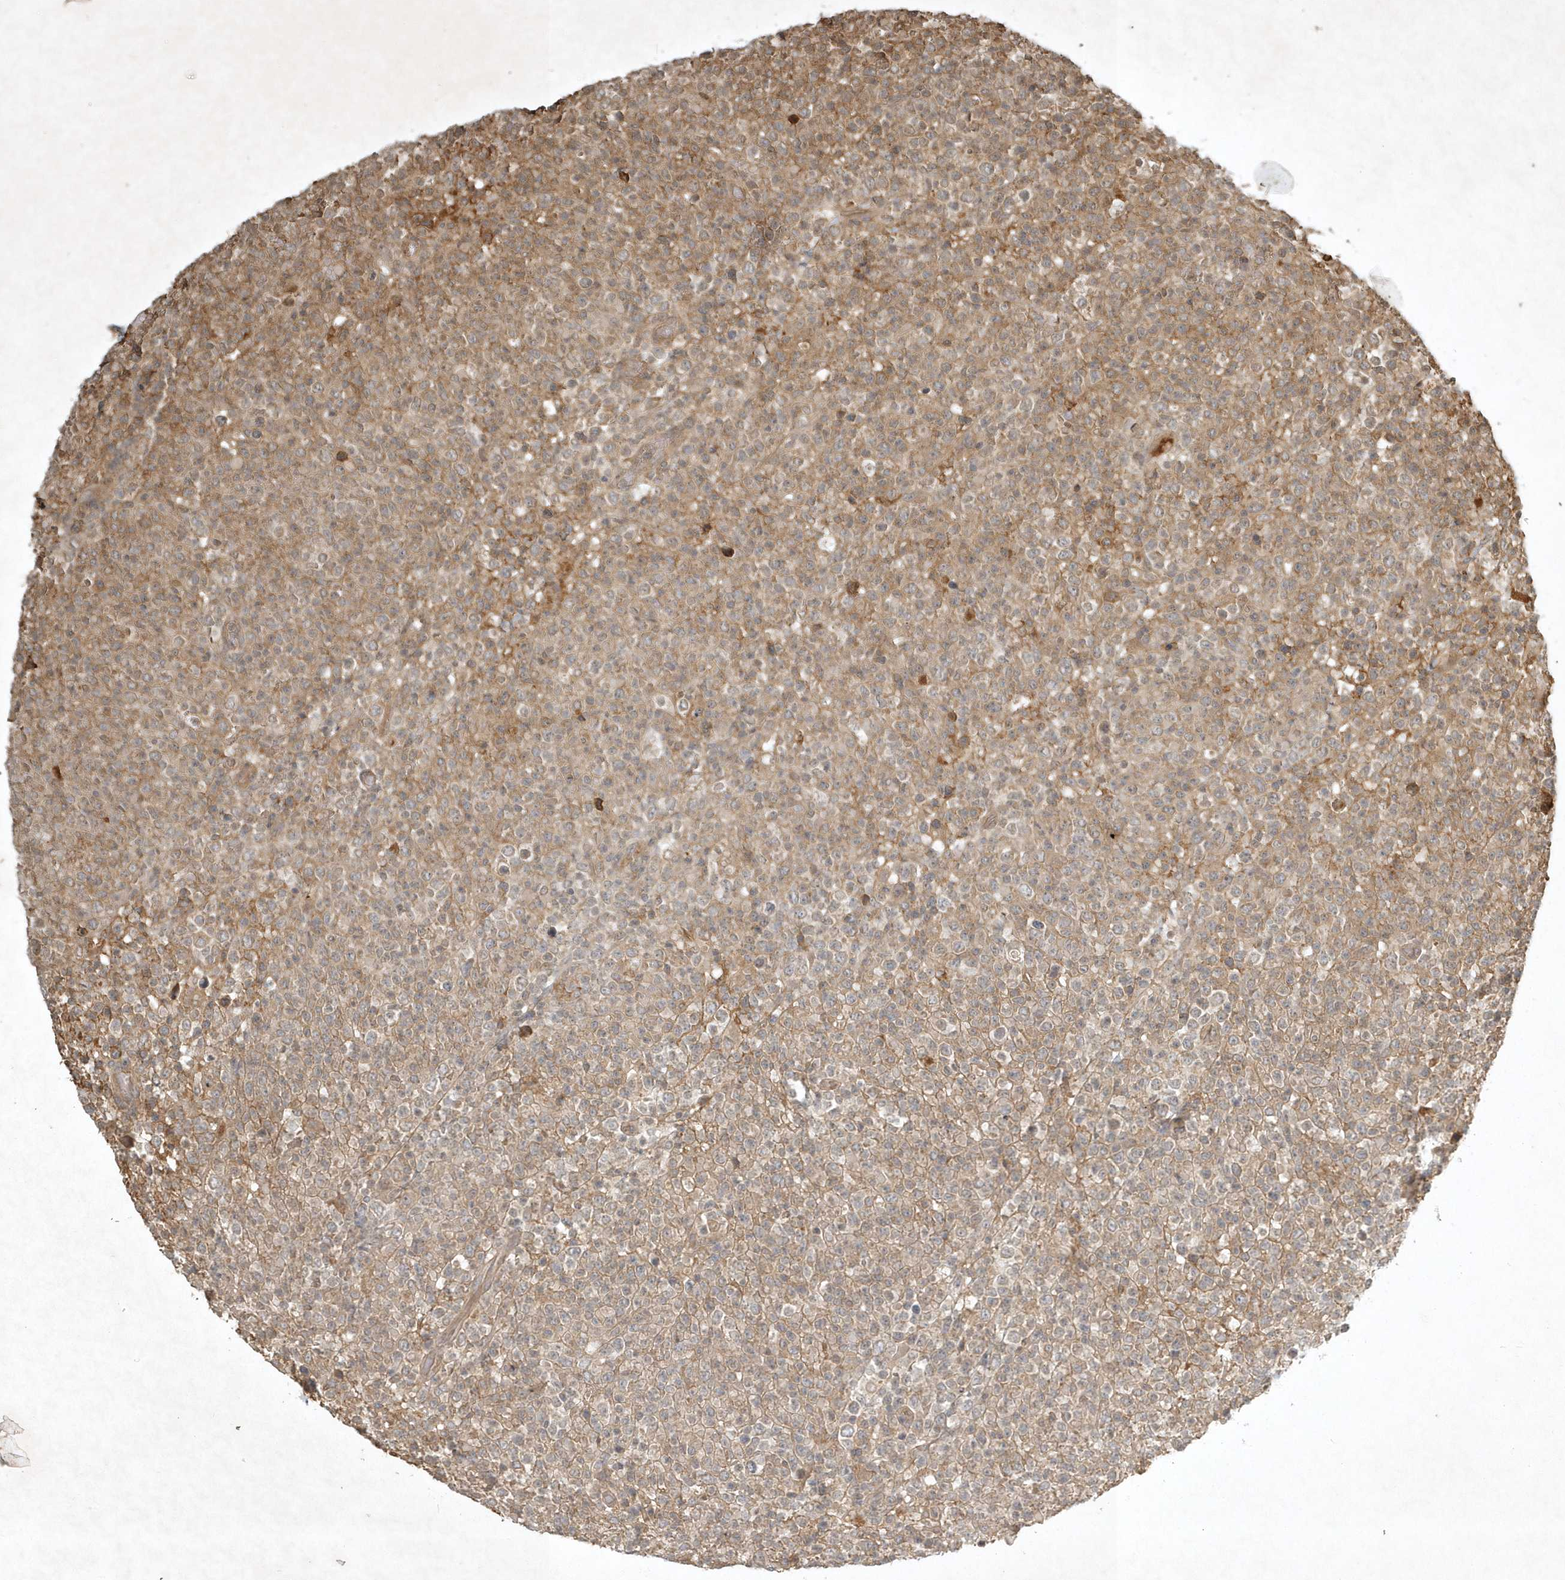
{"staining": {"intensity": "weak", "quantity": "25%-75%", "location": "cytoplasmic/membranous"}, "tissue": "lymphoma", "cell_type": "Tumor cells", "image_type": "cancer", "snomed": [{"axis": "morphology", "description": "Malignant lymphoma, non-Hodgkin's type, High grade"}, {"axis": "topography", "description": "Colon"}], "caption": "Human lymphoma stained with a protein marker exhibits weak staining in tumor cells.", "gene": "TNFAIP6", "patient": {"sex": "female", "age": 53}}